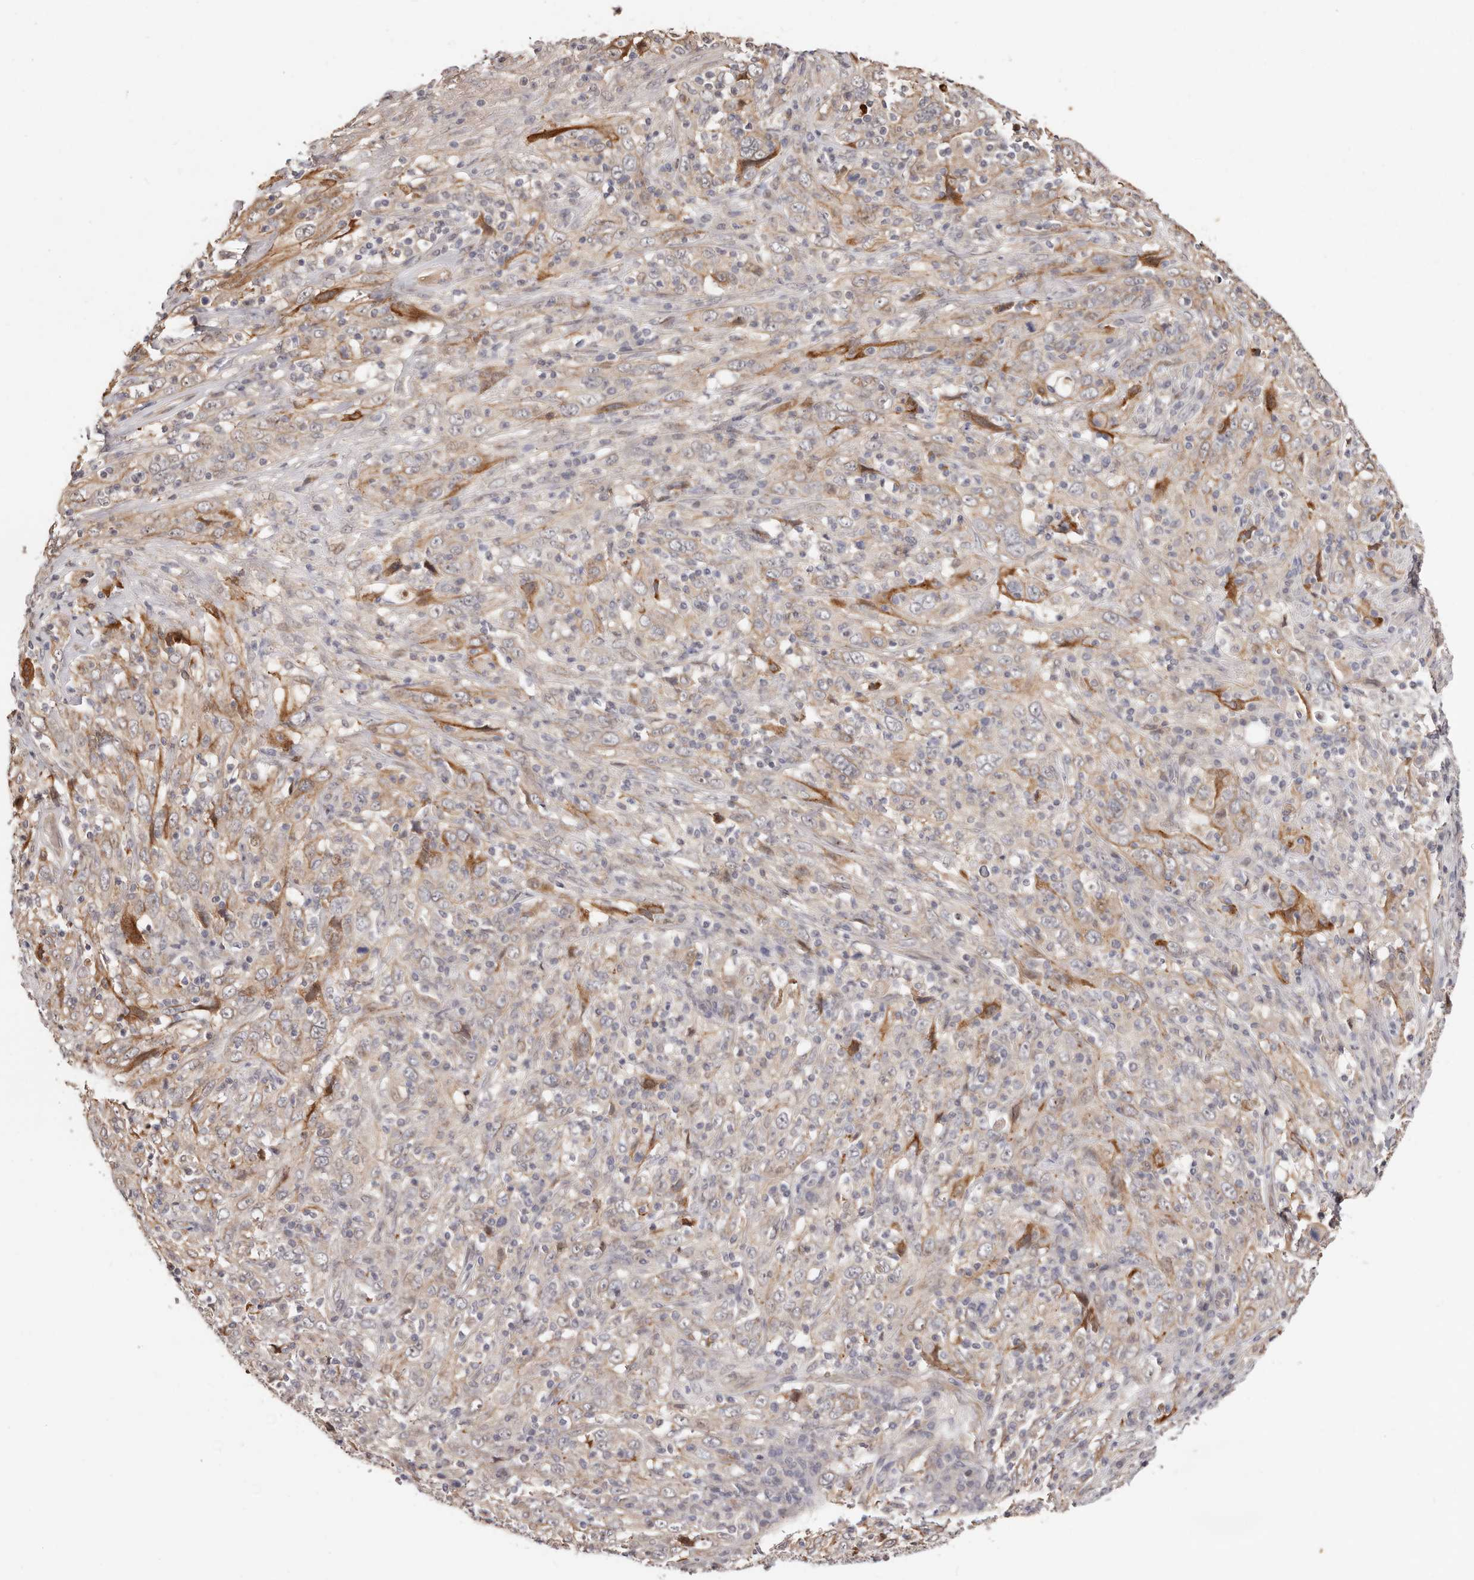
{"staining": {"intensity": "weak", "quantity": "<25%", "location": "cytoplasmic/membranous"}, "tissue": "cervical cancer", "cell_type": "Tumor cells", "image_type": "cancer", "snomed": [{"axis": "morphology", "description": "Squamous cell carcinoma, NOS"}, {"axis": "topography", "description": "Cervix"}], "caption": "IHC photomicrograph of neoplastic tissue: human cervical cancer (squamous cell carcinoma) stained with DAB displays no significant protein positivity in tumor cells.", "gene": "TRIP13", "patient": {"sex": "female", "age": 46}}